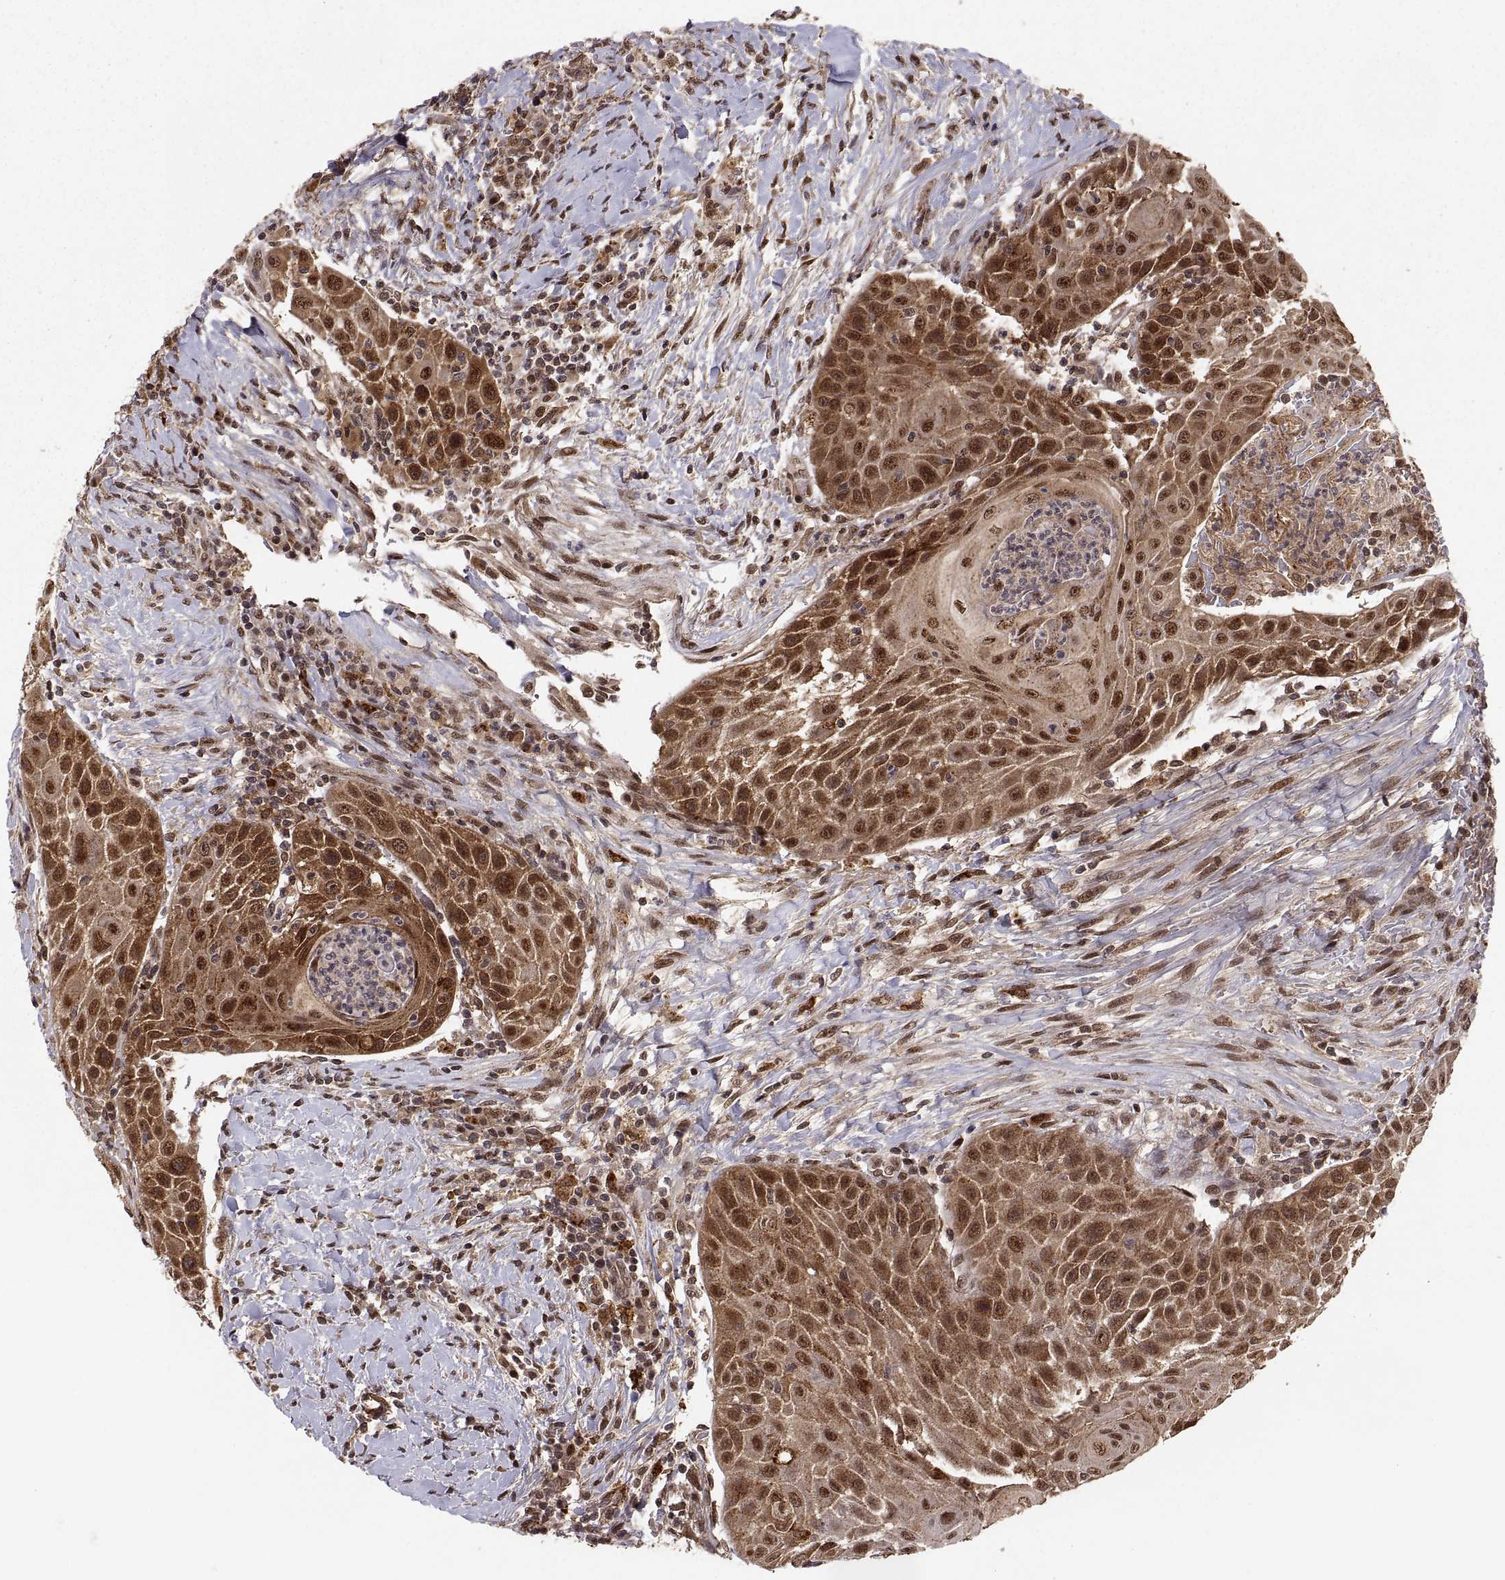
{"staining": {"intensity": "strong", "quantity": ">75%", "location": "cytoplasmic/membranous,nuclear"}, "tissue": "head and neck cancer", "cell_type": "Tumor cells", "image_type": "cancer", "snomed": [{"axis": "morphology", "description": "Squamous cell carcinoma, NOS"}, {"axis": "topography", "description": "Head-Neck"}], "caption": "Immunohistochemical staining of squamous cell carcinoma (head and neck) demonstrates high levels of strong cytoplasmic/membranous and nuclear positivity in about >75% of tumor cells. (Stains: DAB (3,3'-diaminobenzidine) in brown, nuclei in blue, Microscopy: brightfield microscopy at high magnification).", "gene": "PSMC2", "patient": {"sex": "male", "age": 69}}